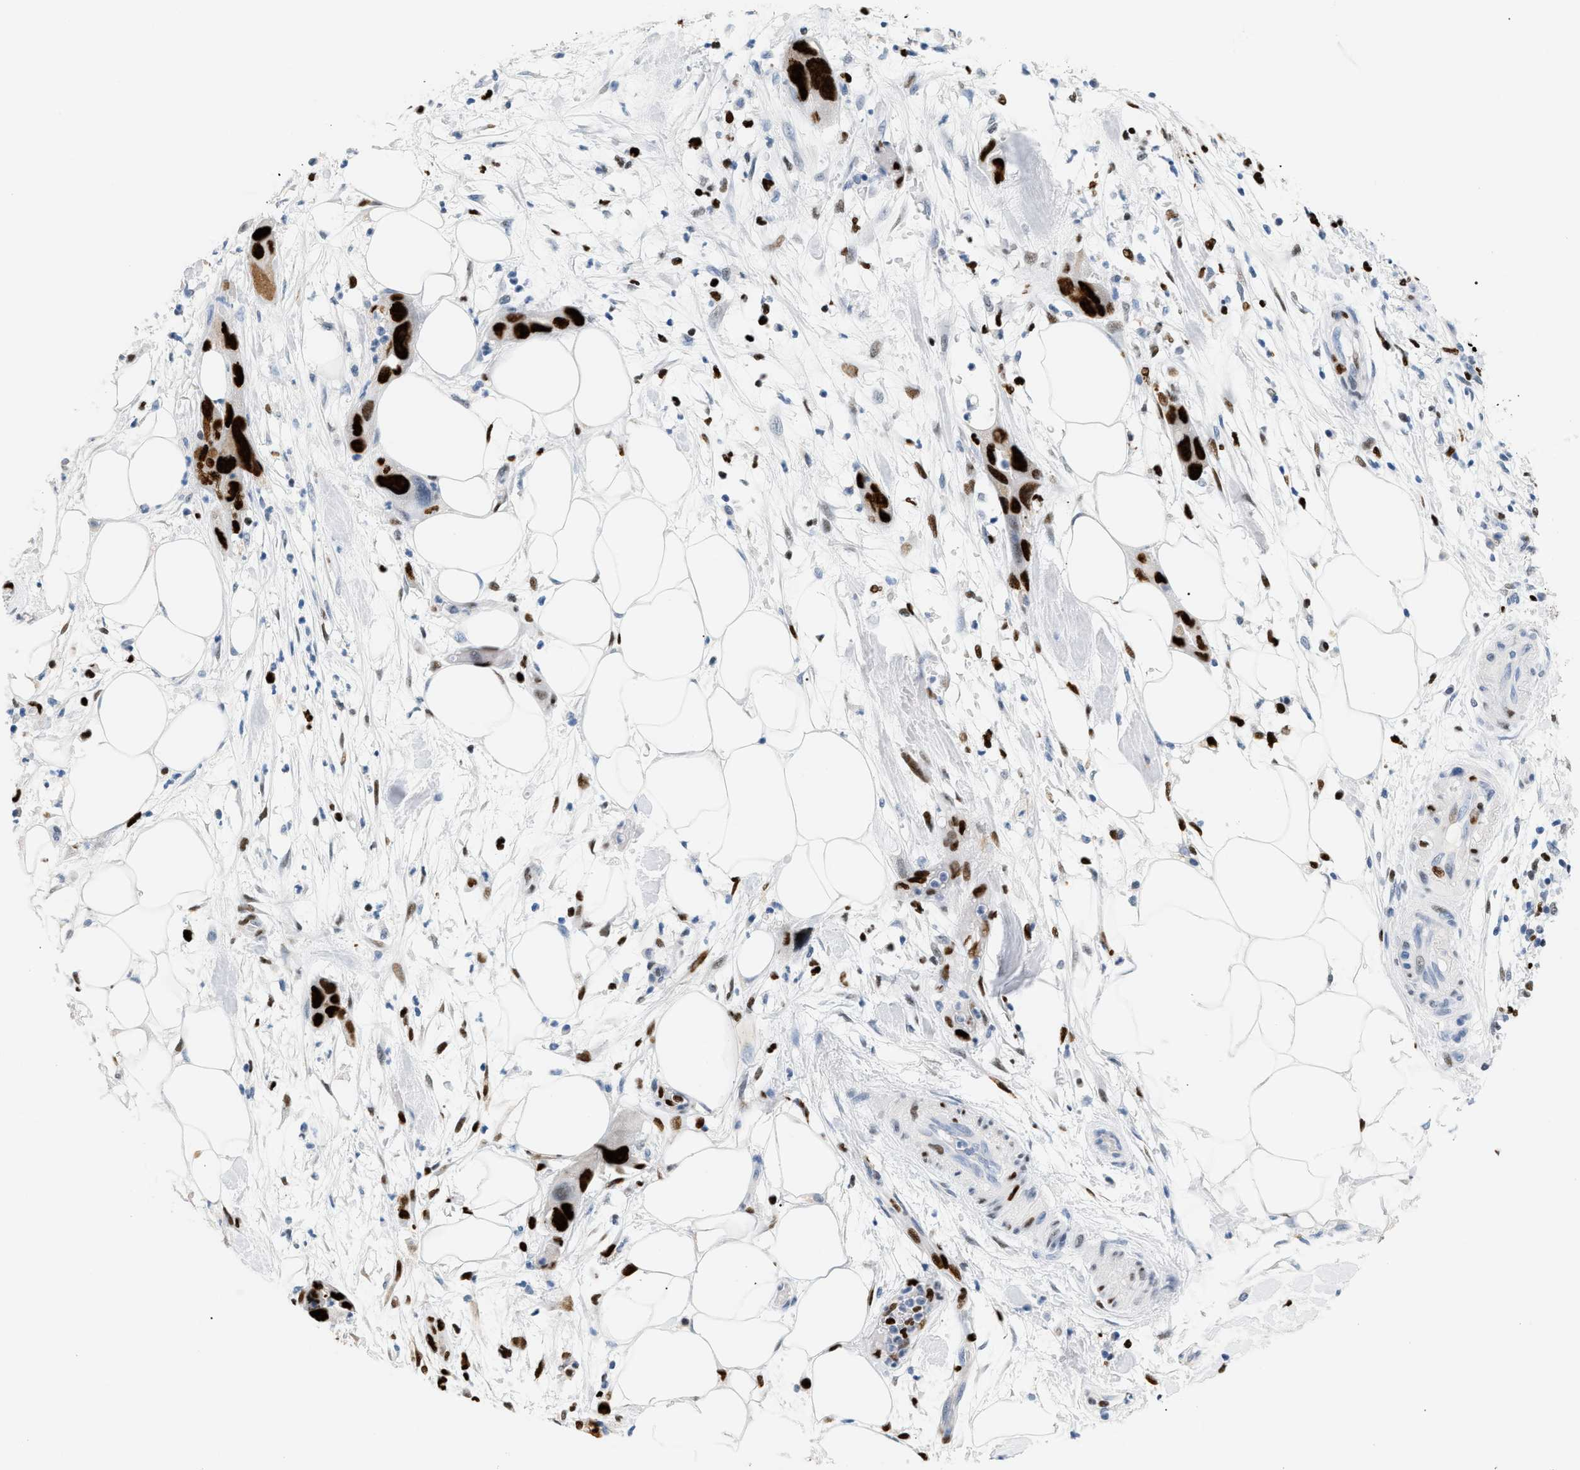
{"staining": {"intensity": "strong", "quantity": ">75%", "location": "nuclear"}, "tissue": "pancreatic cancer", "cell_type": "Tumor cells", "image_type": "cancer", "snomed": [{"axis": "morphology", "description": "Adenocarcinoma, NOS"}, {"axis": "topography", "description": "Pancreas"}], "caption": "A high-resolution image shows IHC staining of pancreatic adenocarcinoma, which shows strong nuclear staining in about >75% of tumor cells. The protein is shown in brown color, while the nuclei are stained blue.", "gene": "MCM7", "patient": {"sex": "female", "age": 71}}